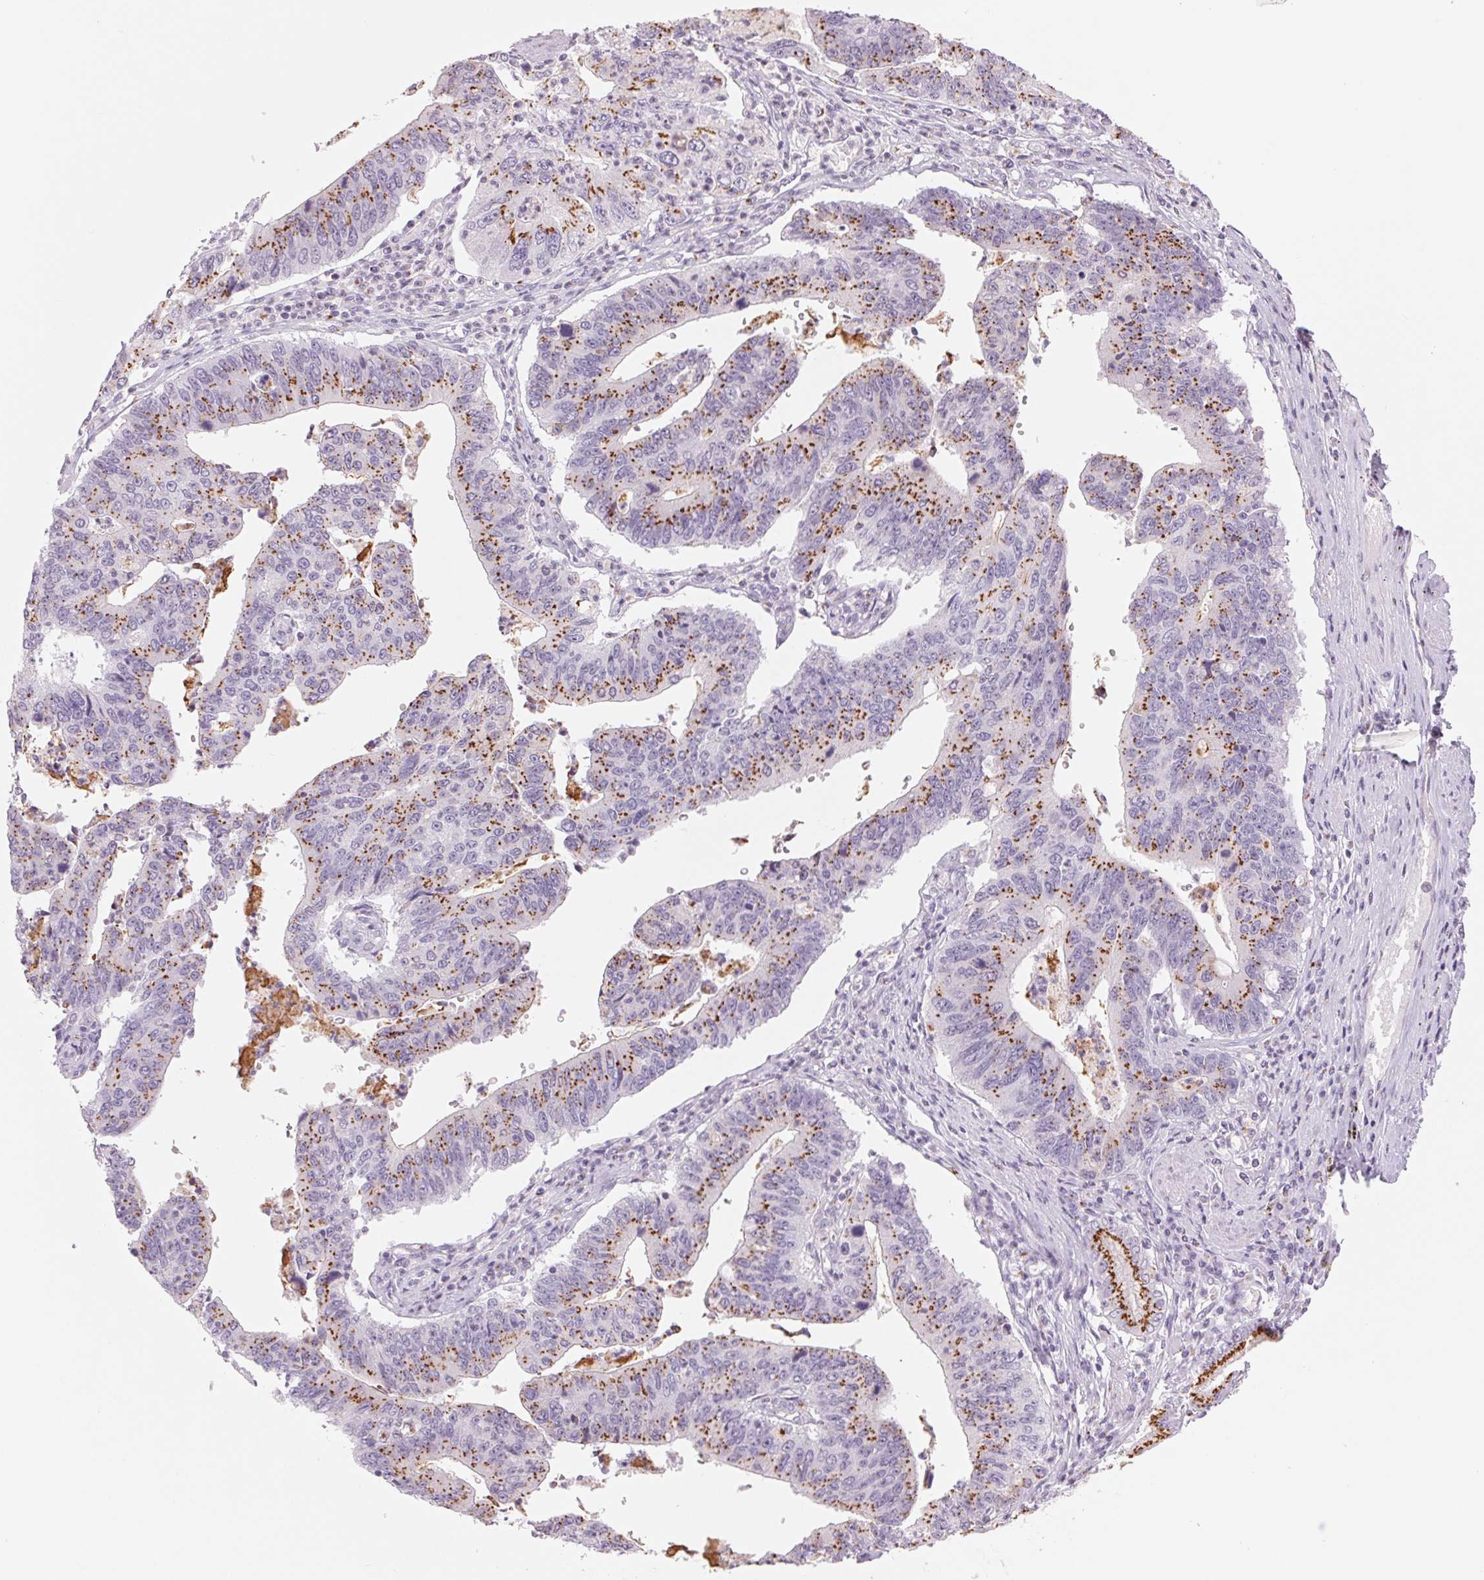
{"staining": {"intensity": "strong", "quantity": ">75%", "location": "cytoplasmic/membranous"}, "tissue": "stomach cancer", "cell_type": "Tumor cells", "image_type": "cancer", "snomed": [{"axis": "morphology", "description": "Adenocarcinoma, NOS"}, {"axis": "topography", "description": "Stomach"}], "caption": "Immunohistochemistry photomicrograph of neoplastic tissue: human stomach cancer stained using immunohistochemistry demonstrates high levels of strong protein expression localized specifically in the cytoplasmic/membranous of tumor cells, appearing as a cytoplasmic/membranous brown color.", "gene": "GALNT7", "patient": {"sex": "male", "age": 59}}